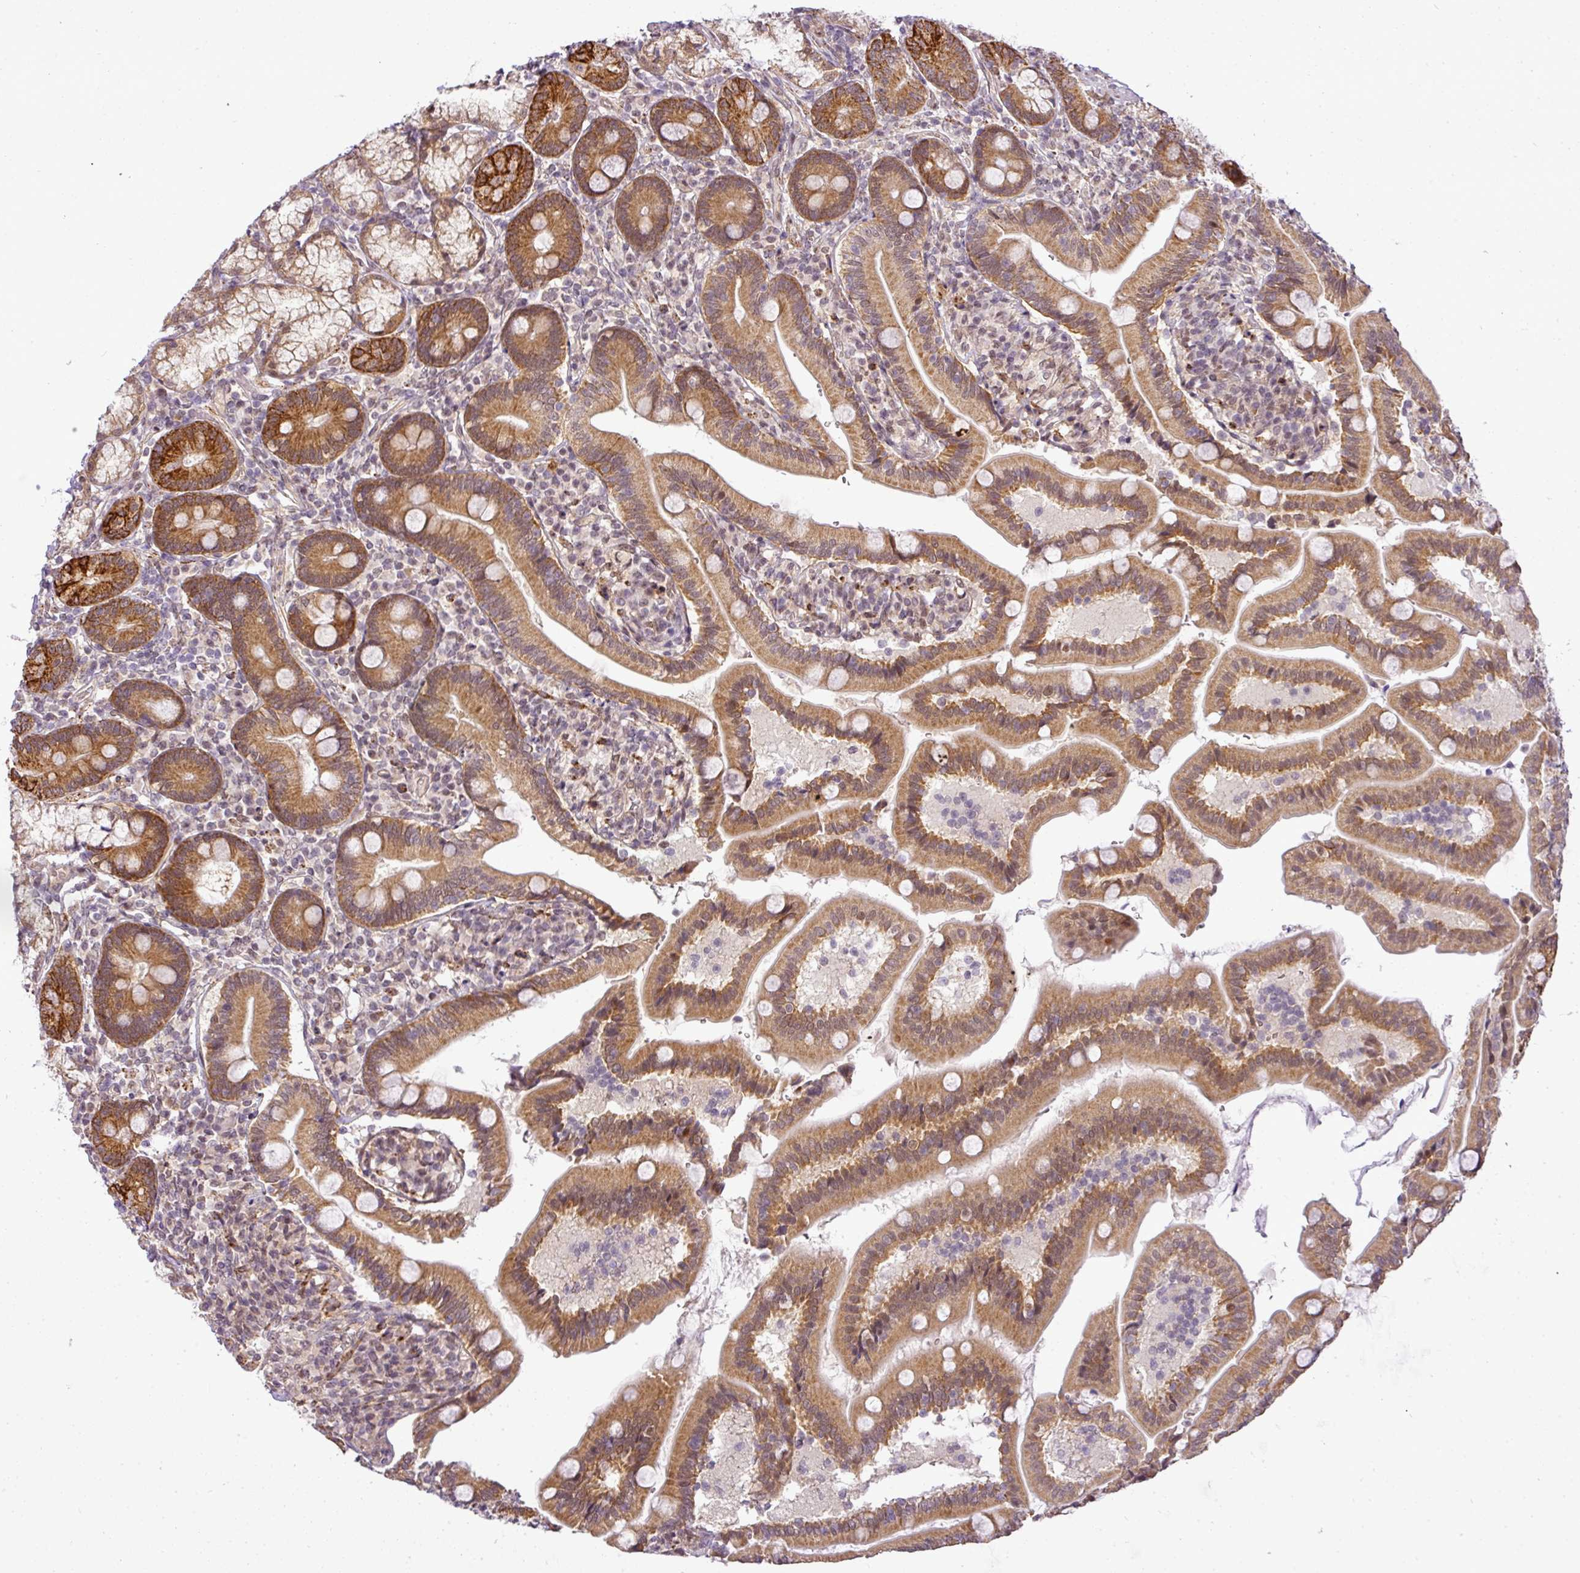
{"staining": {"intensity": "strong", "quantity": ">75%", "location": "cytoplasmic/membranous"}, "tissue": "duodenum", "cell_type": "Glandular cells", "image_type": "normal", "snomed": [{"axis": "morphology", "description": "Normal tissue, NOS"}, {"axis": "topography", "description": "Duodenum"}], "caption": "Immunohistochemistry (IHC) photomicrograph of unremarkable duodenum: duodenum stained using immunohistochemistry reveals high levels of strong protein expression localized specifically in the cytoplasmic/membranous of glandular cells, appearing as a cytoplasmic/membranous brown color.", "gene": "C1orf226", "patient": {"sex": "female", "age": 67}}